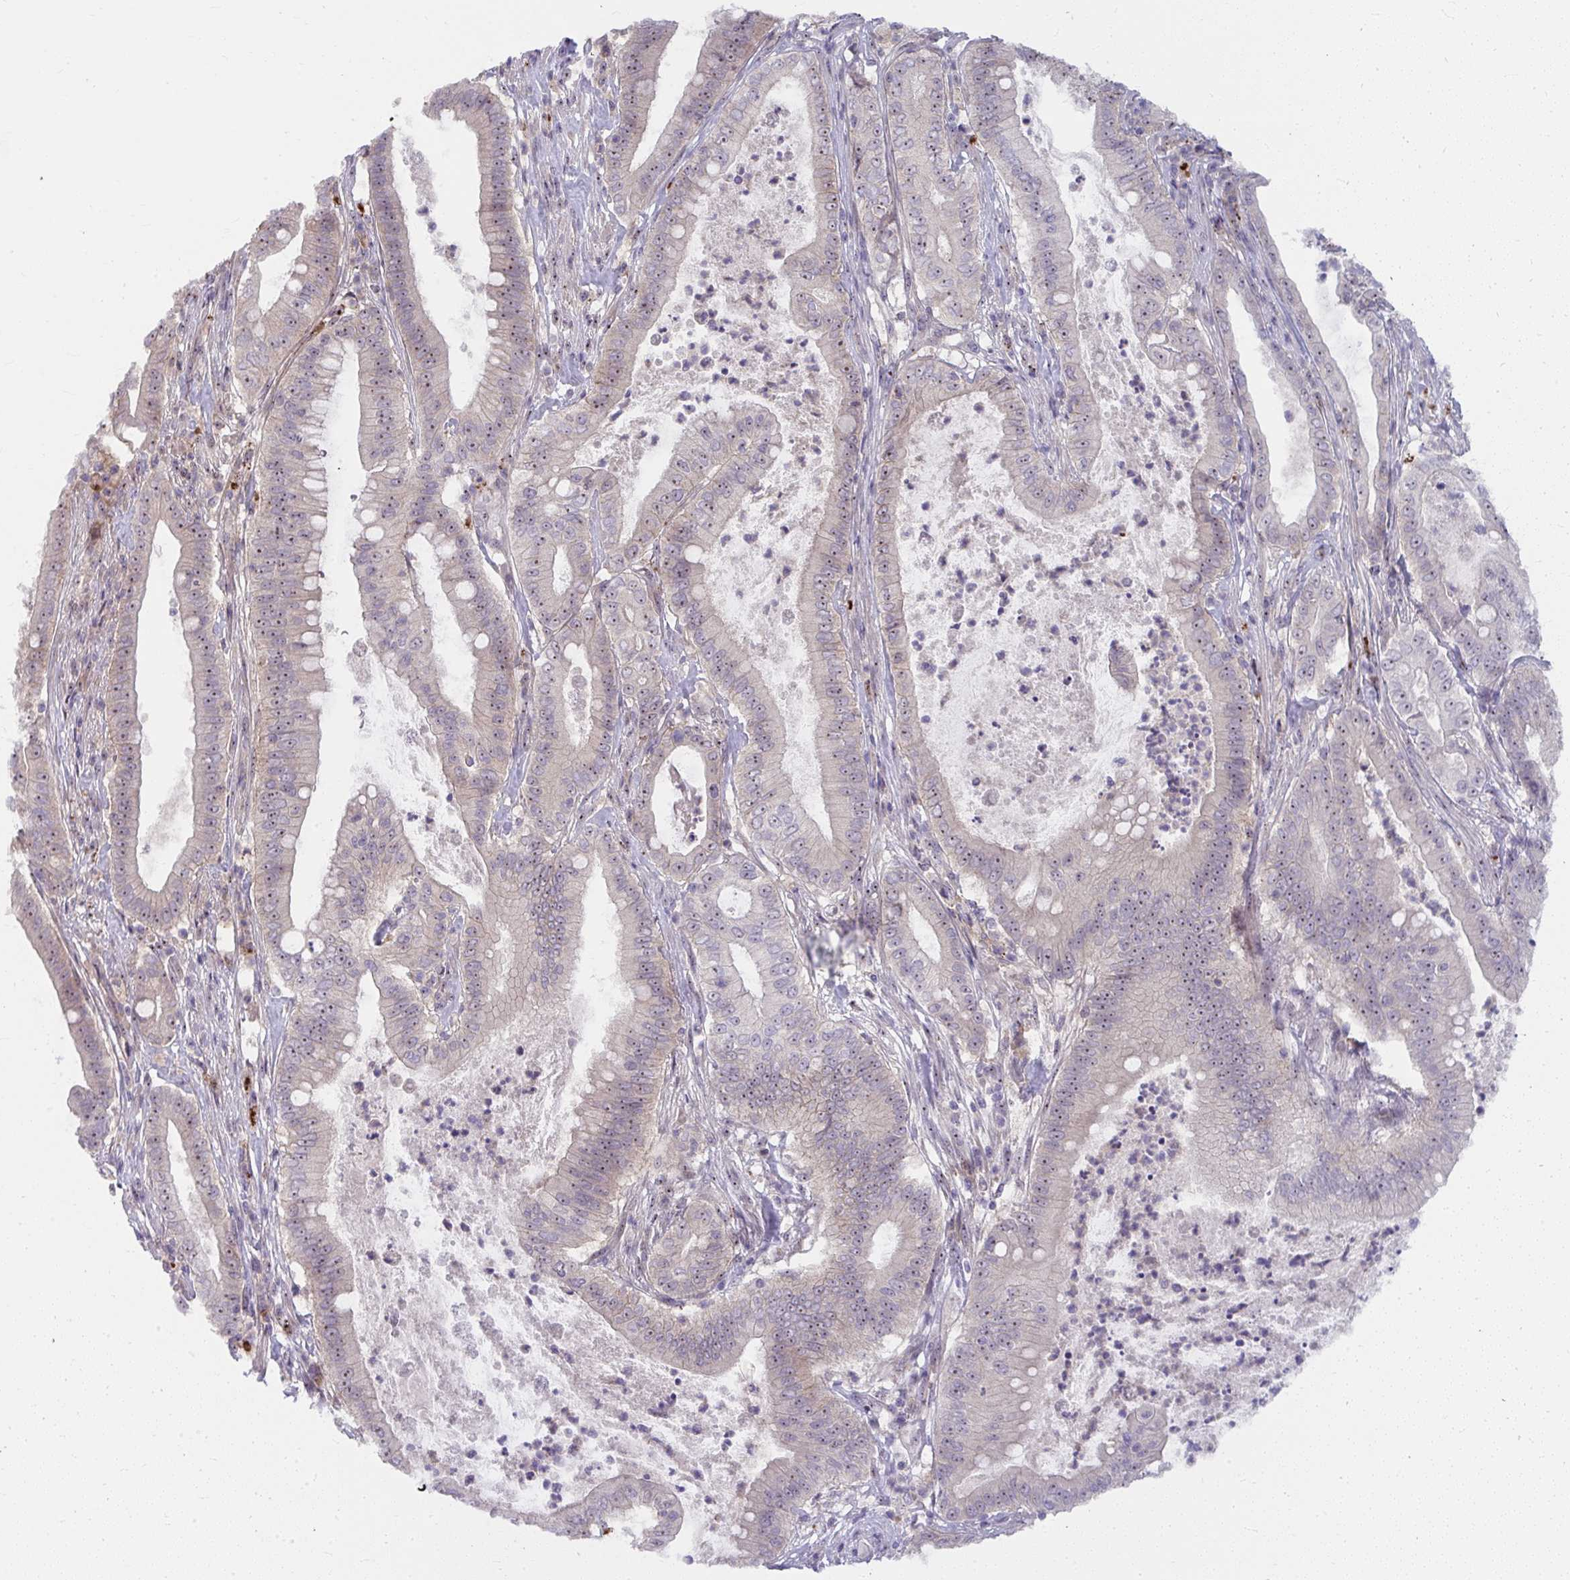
{"staining": {"intensity": "weak", "quantity": ">75%", "location": "nuclear"}, "tissue": "pancreatic cancer", "cell_type": "Tumor cells", "image_type": "cancer", "snomed": [{"axis": "morphology", "description": "Adenocarcinoma, NOS"}, {"axis": "topography", "description": "Pancreas"}], "caption": "Immunohistochemical staining of pancreatic cancer demonstrates low levels of weak nuclear positivity in approximately >75% of tumor cells. The staining was performed using DAB to visualize the protein expression in brown, while the nuclei were stained in blue with hematoxylin (Magnification: 20x).", "gene": "MUS81", "patient": {"sex": "male", "age": 71}}